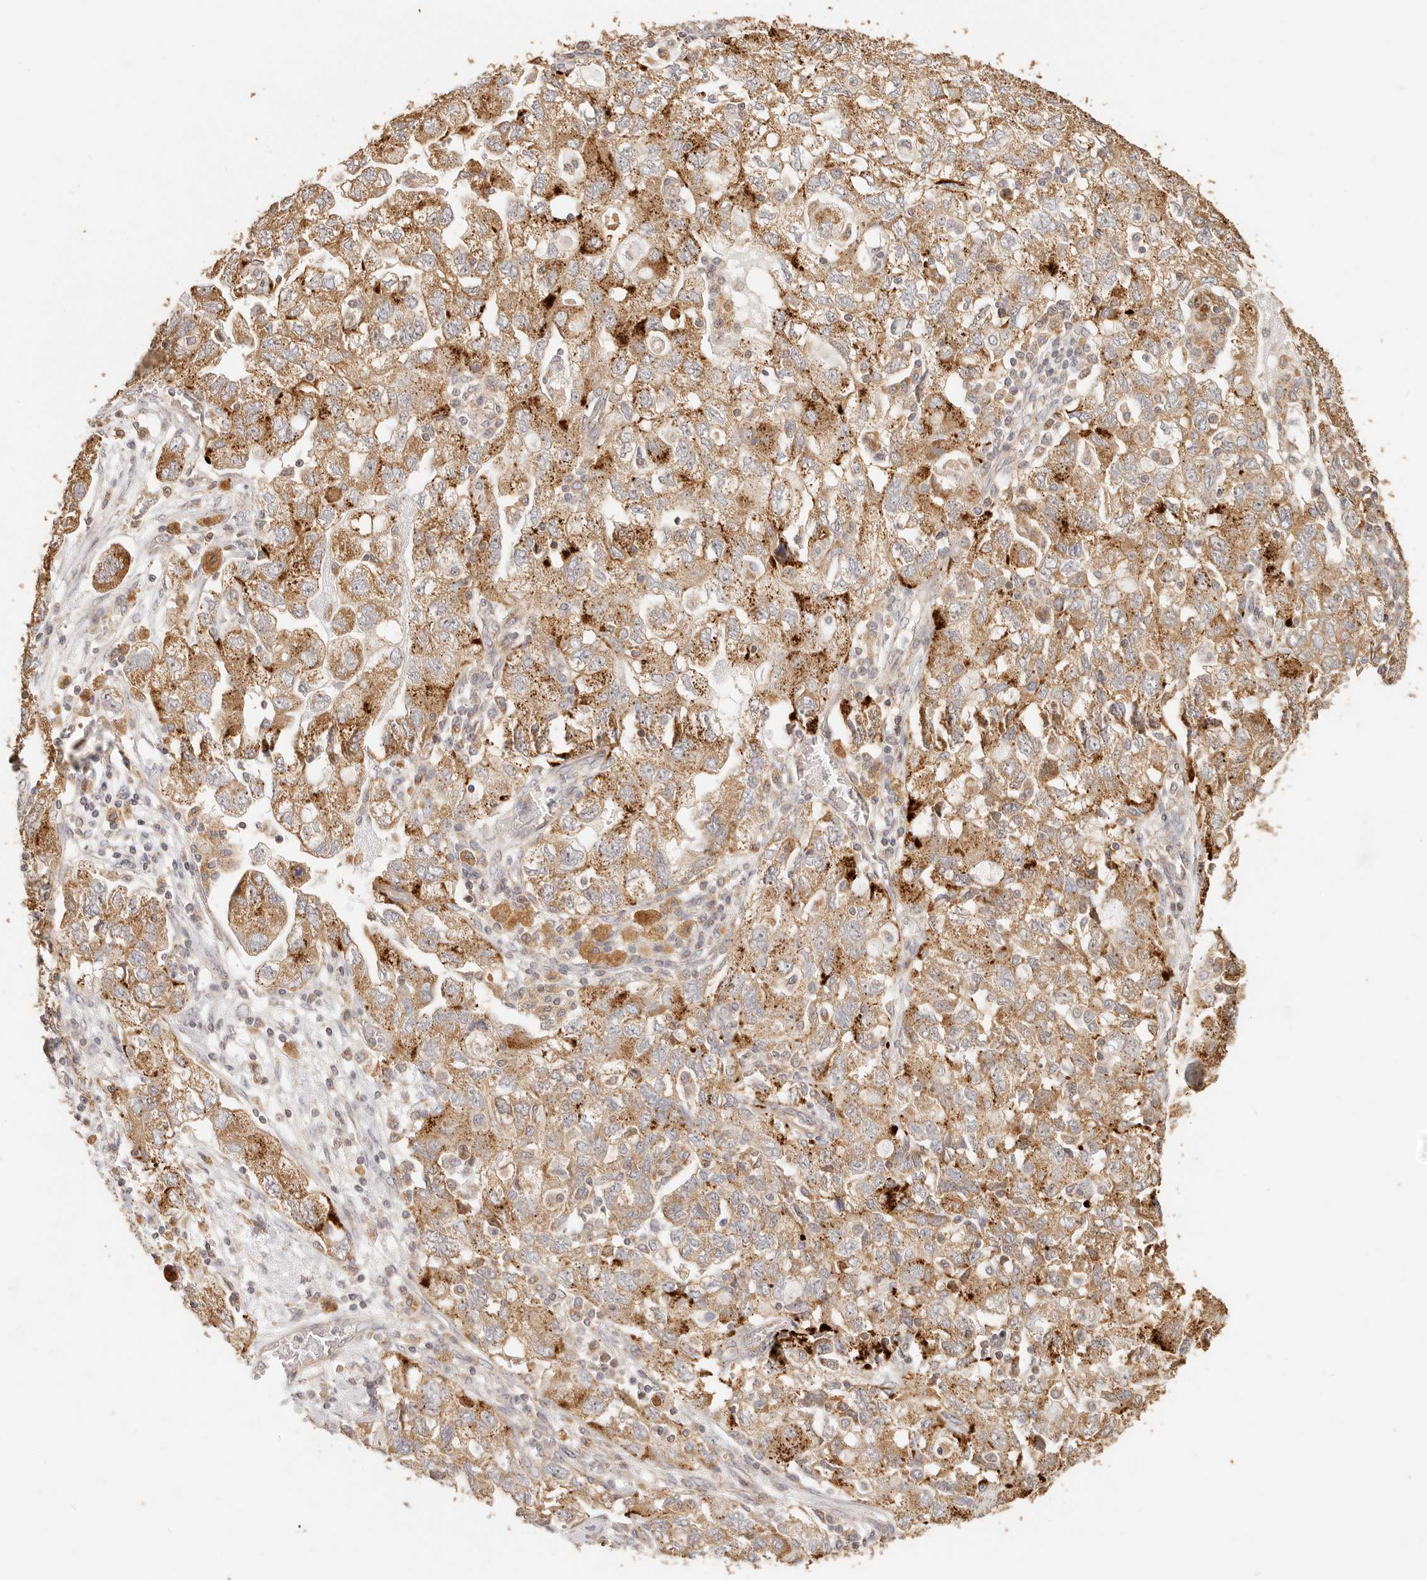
{"staining": {"intensity": "moderate", "quantity": ">75%", "location": "cytoplasmic/membranous"}, "tissue": "ovarian cancer", "cell_type": "Tumor cells", "image_type": "cancer", "snomed": [{"axis": "morphology", "description": "Carcinoma, NOS"}, {"axis": "morphology", "description": "Cystadenocarcinoma, serous, NOS"}, {"axis": "topography", "description": "Ovary"}], "caption": "The photomicrograph shows staining of ovarian carcinoma, revealing moderate cytoplasmic/membranous protein positivity (brown color) within tumor cells.", "gene": "PTPN22", "patient": {"sex": "female", "age": 69}}